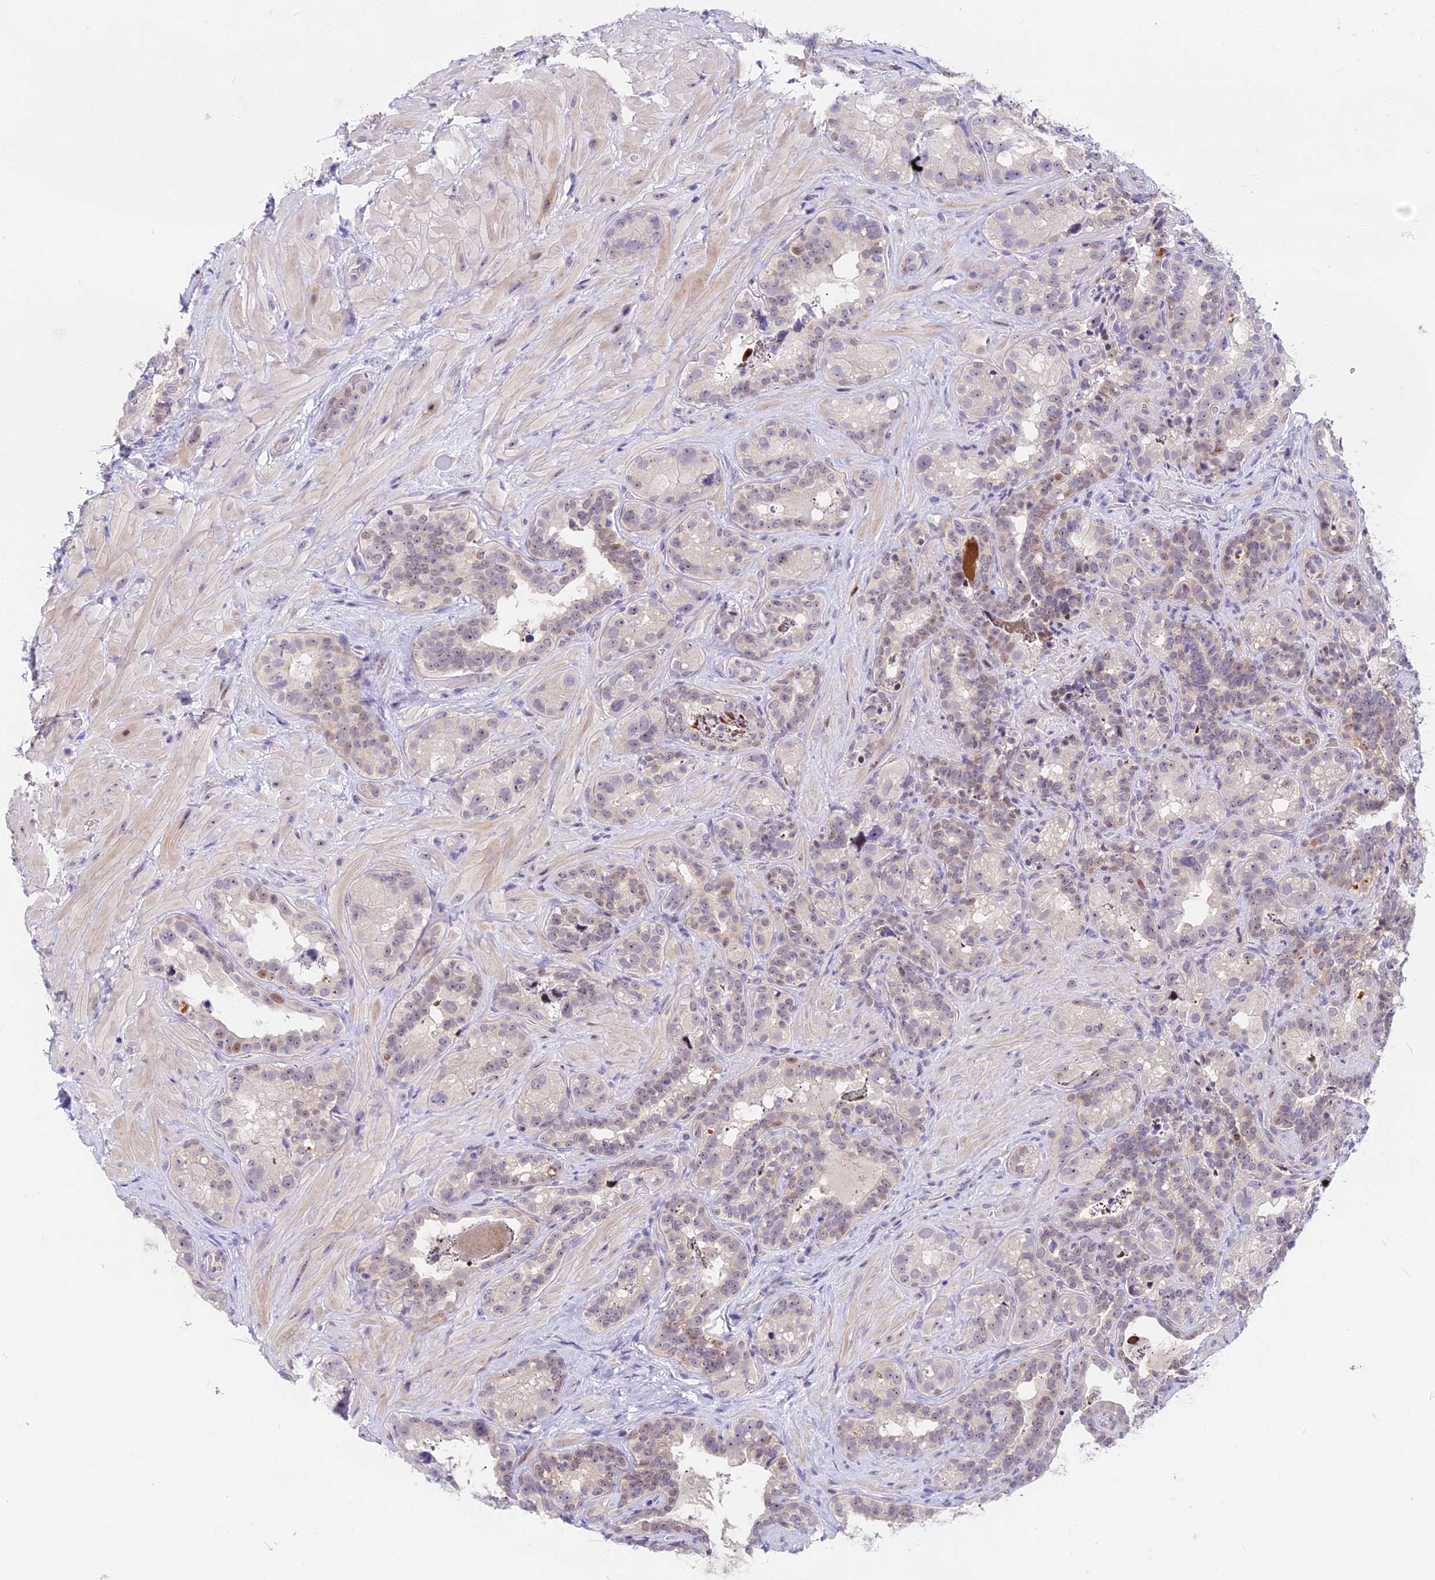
{"staining": {"intensity": "moderate", "quantity": "<25%", "location": "nuclear"}, "tissue": "seminal vesicle", "cell_type": "Glandular cells", "image_type": "normal", "snomed": [{"axis": "morphology", "description": "Normal tissue, NOS"}, {"axis": "topography", "description": "Seminal veicle"}, {"axis": "topography", "description": "Peripheral nerve tissue"}], "caption": "Seminal vesicle stained with a brown dye shows moderate nuclear positive positivity in about <25% of glandular cells.", "gene": "MIDN", "patient": {"sex": "male", "age": 67}}